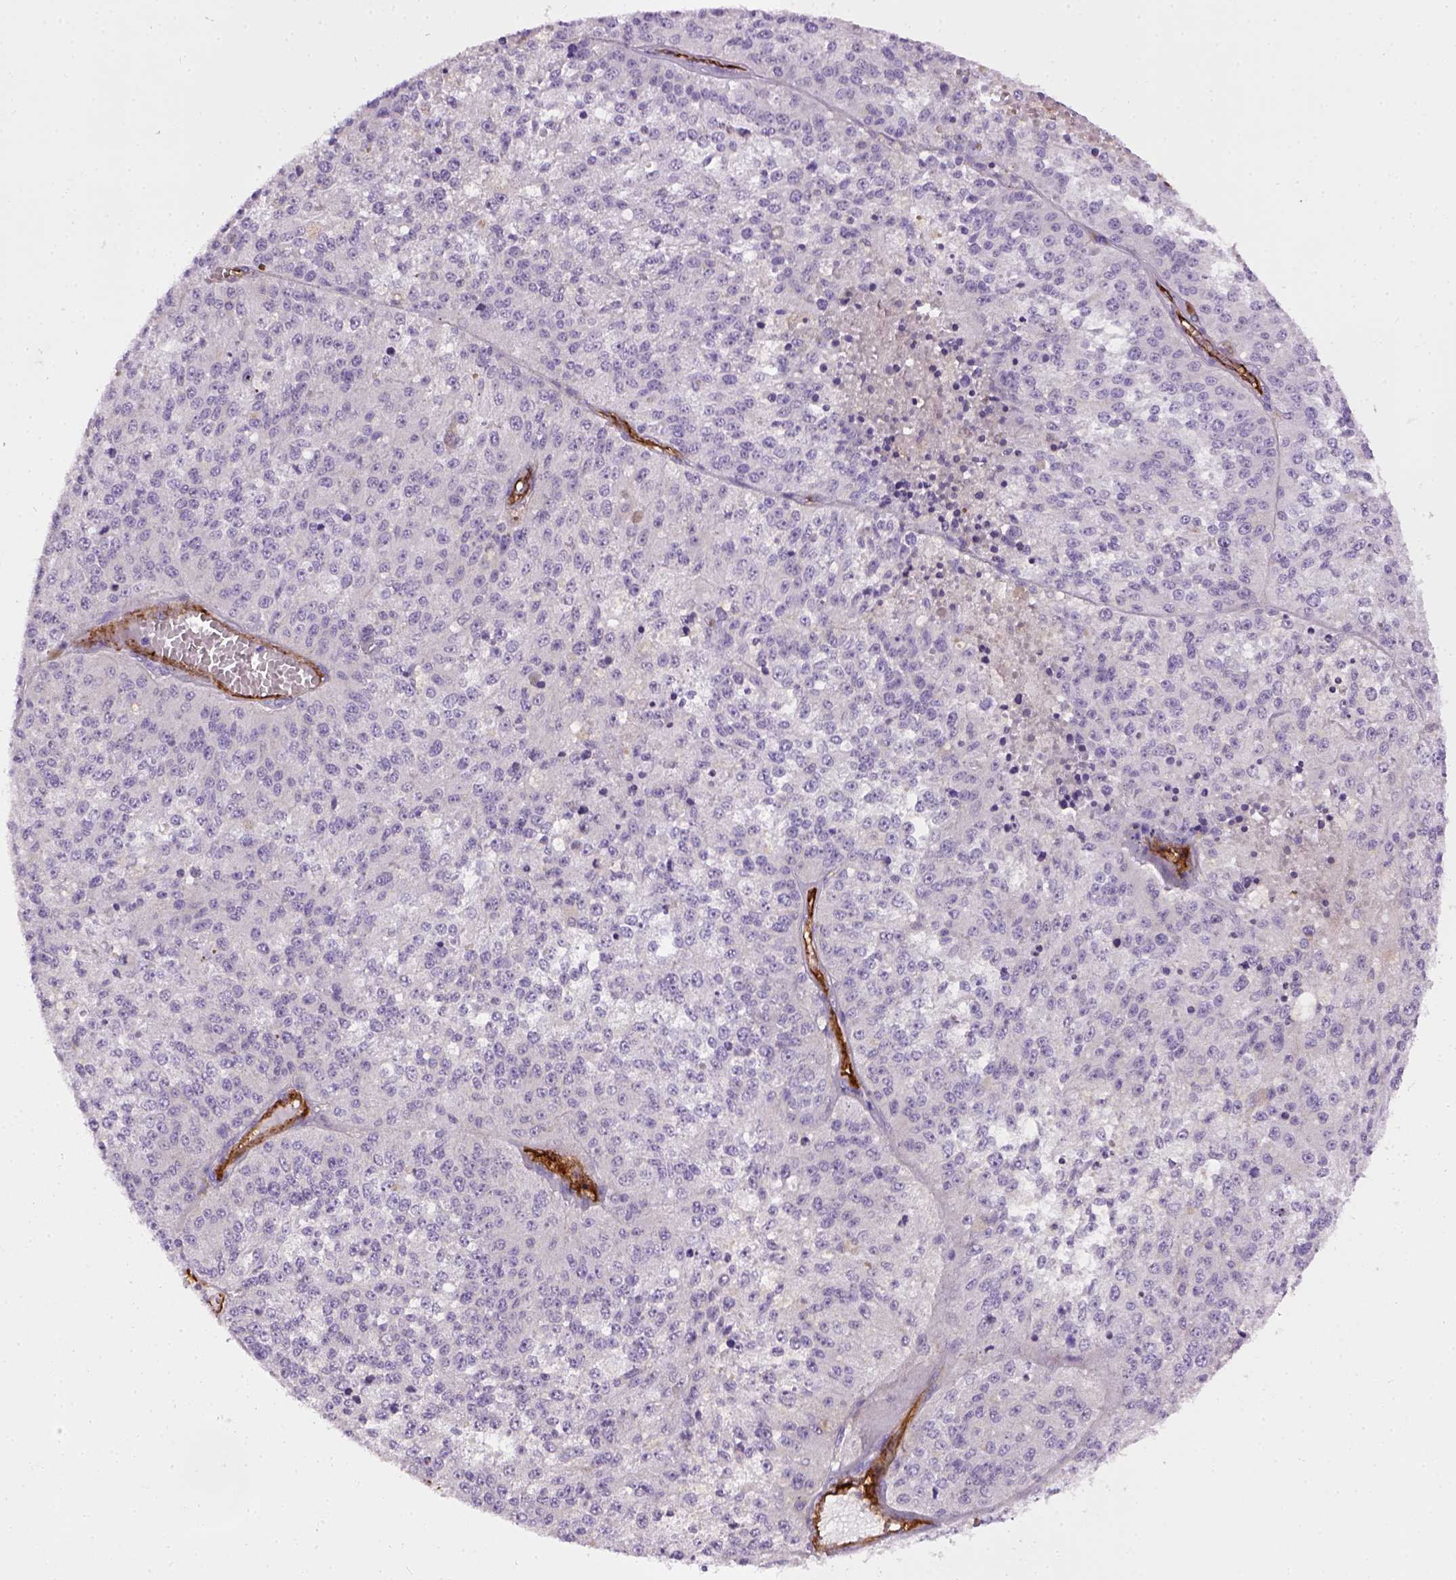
{"staining": {"intensity": "negative", "quantity": "none", "location": "none"}, "tissue": "melanoma", "cell_type": "Tumor cells", "image_type": "cancer", "snomed": [{"axis": "morphology", "description": "Malignant melanoma, Metastatic site"}, {"axis": "topography", "description": "Lymph node"}], "caption": "Tumor cells are negative for brown protein staining in malignant melanoma (metastatic site).", "gene": "ENG", "patient": {"sex": "female", "age": 64}}